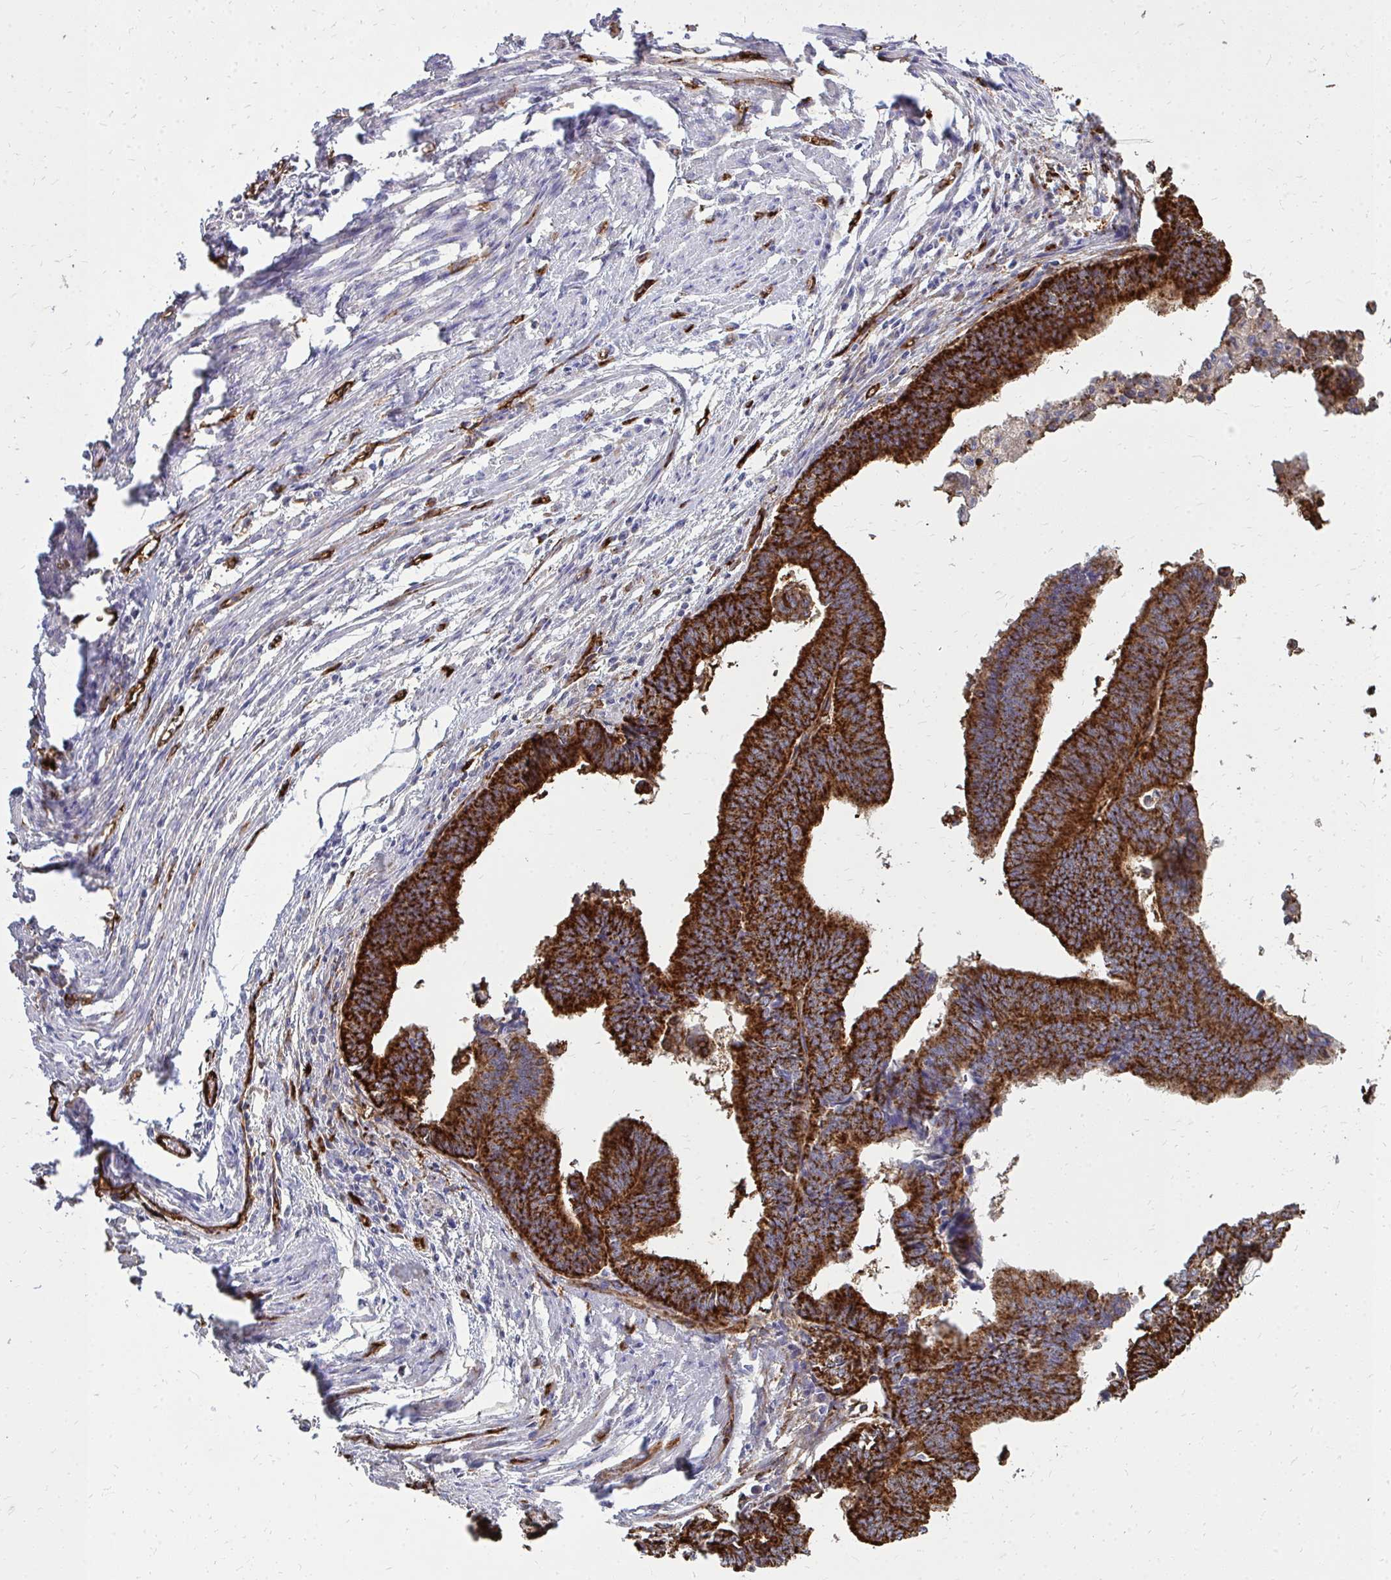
{"staining": {"intensity": "strong", "quantity": ">75%", "location": "cytoplasmic/membranous"}, "tissue": "endometrial cancer", "cell_type": "Tumor cells", "image_type": "cancer", "snomed": [{"axis": "morphology", "description": "Adenocarcinoma, NOS"}, {"axis": "topography", "description": "Endometrium"}], "caption": "DAB (3,3'-diaminobenzidine) immunohistochemical staining of human endometrial cancer shows strong cytoplasmic/membranous protein expression in about >75% of tumor cells. (DAB (3,3'-diaminobenzidine) IHC with brightfield microscopy, high magnification).", "gene": "MARCKSL1", "patient": {"sex": "female", "age": 65}}